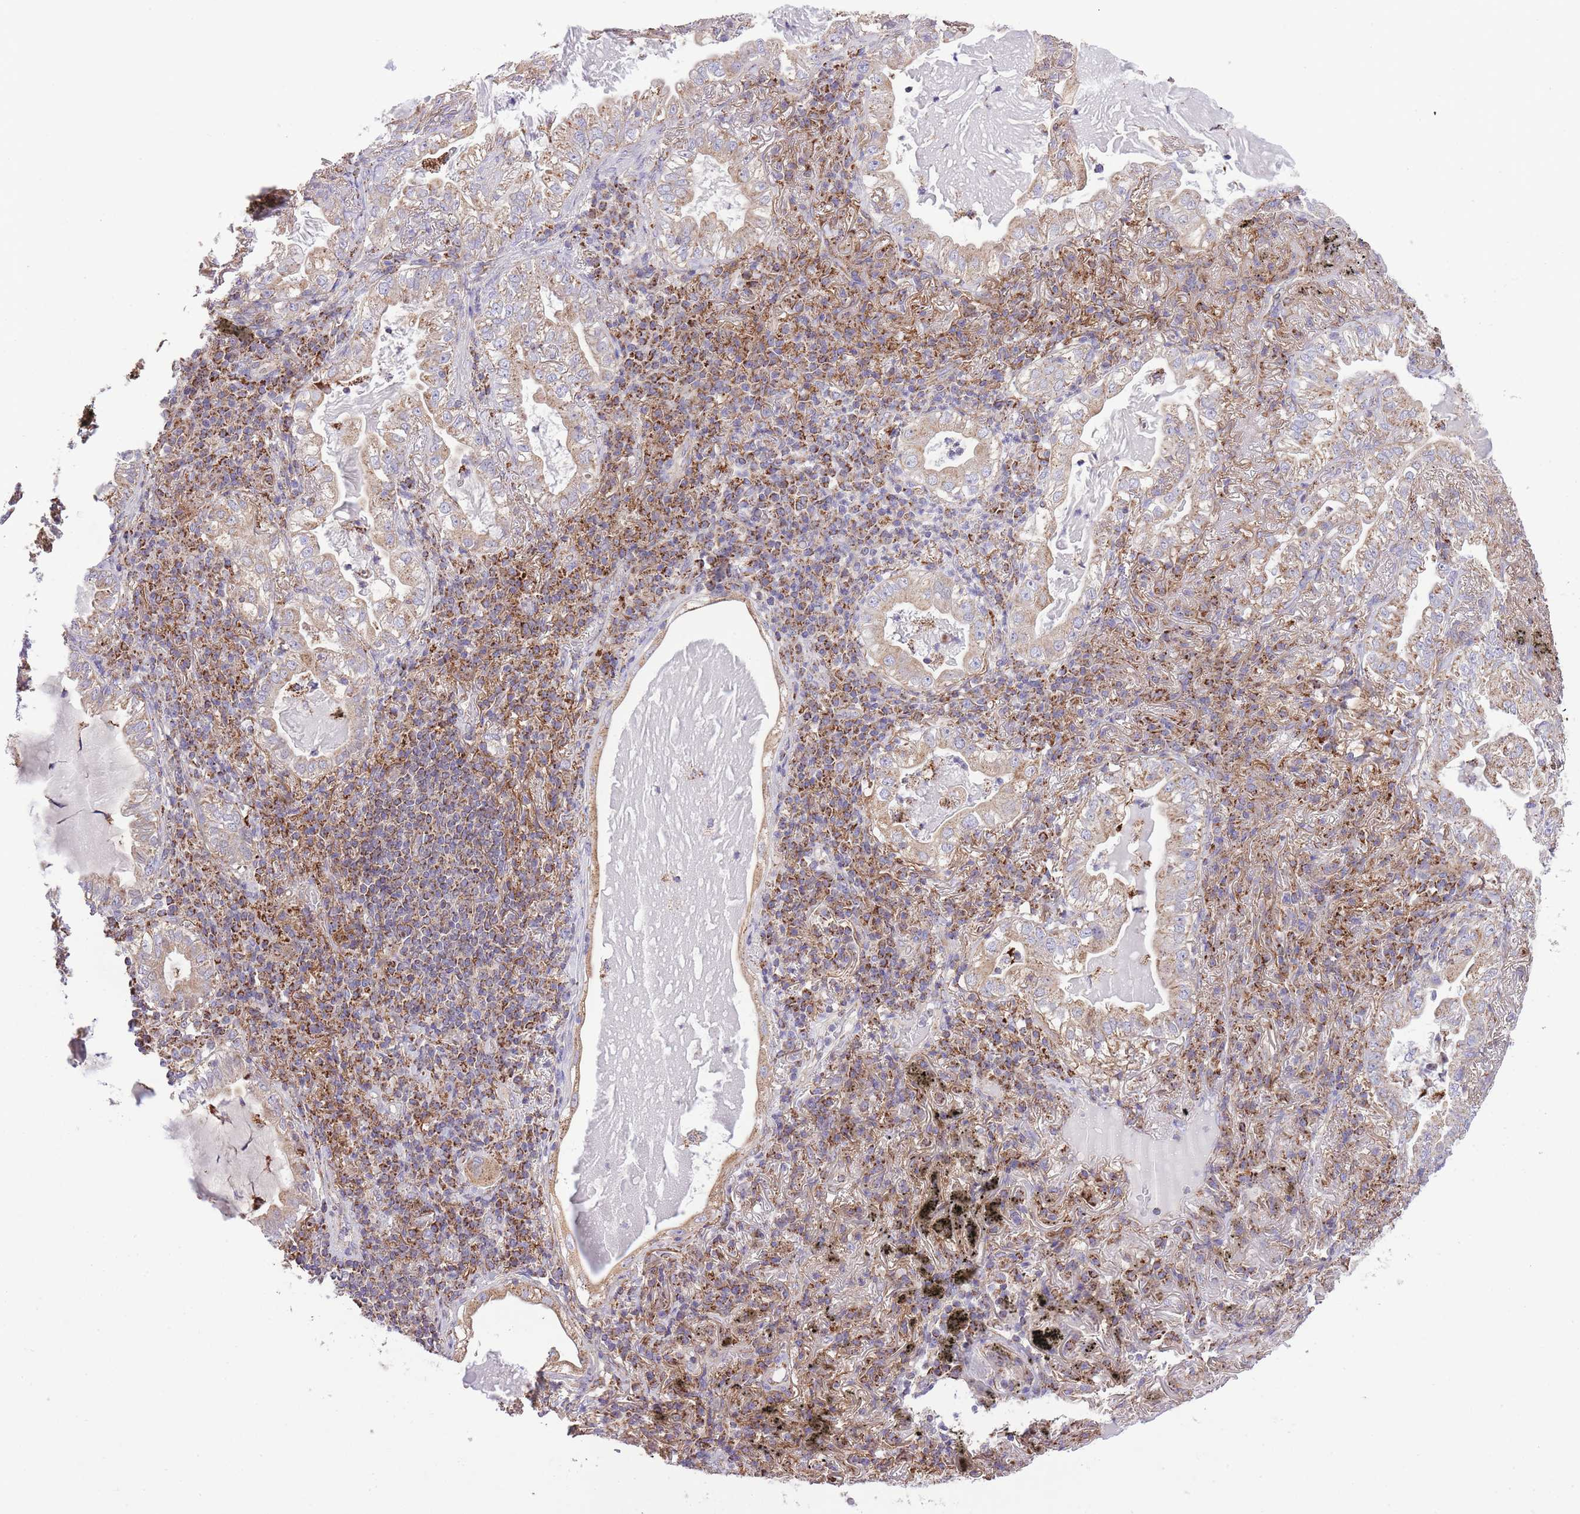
{"staining": {"intensity": "weak", "quantity": ">75%", "location": "cytoplasmic/membranous"}, "tissue": "lung cancer", "cell_type": "Tumor cells", "image_type": "cancer", "snomed": [{"axis": "morphology", "description": "Adenocarcinoma, NOS"}, {"axis": "topography", "description": "Lung"}], "caption": "A brown stain shows weak cytoplasmic/membranous expression of a protein in adenocarcinoma (lung) tumor cells.", "gene": "ST3GAL3", "patient": {"sex": "female", "age": 73}}